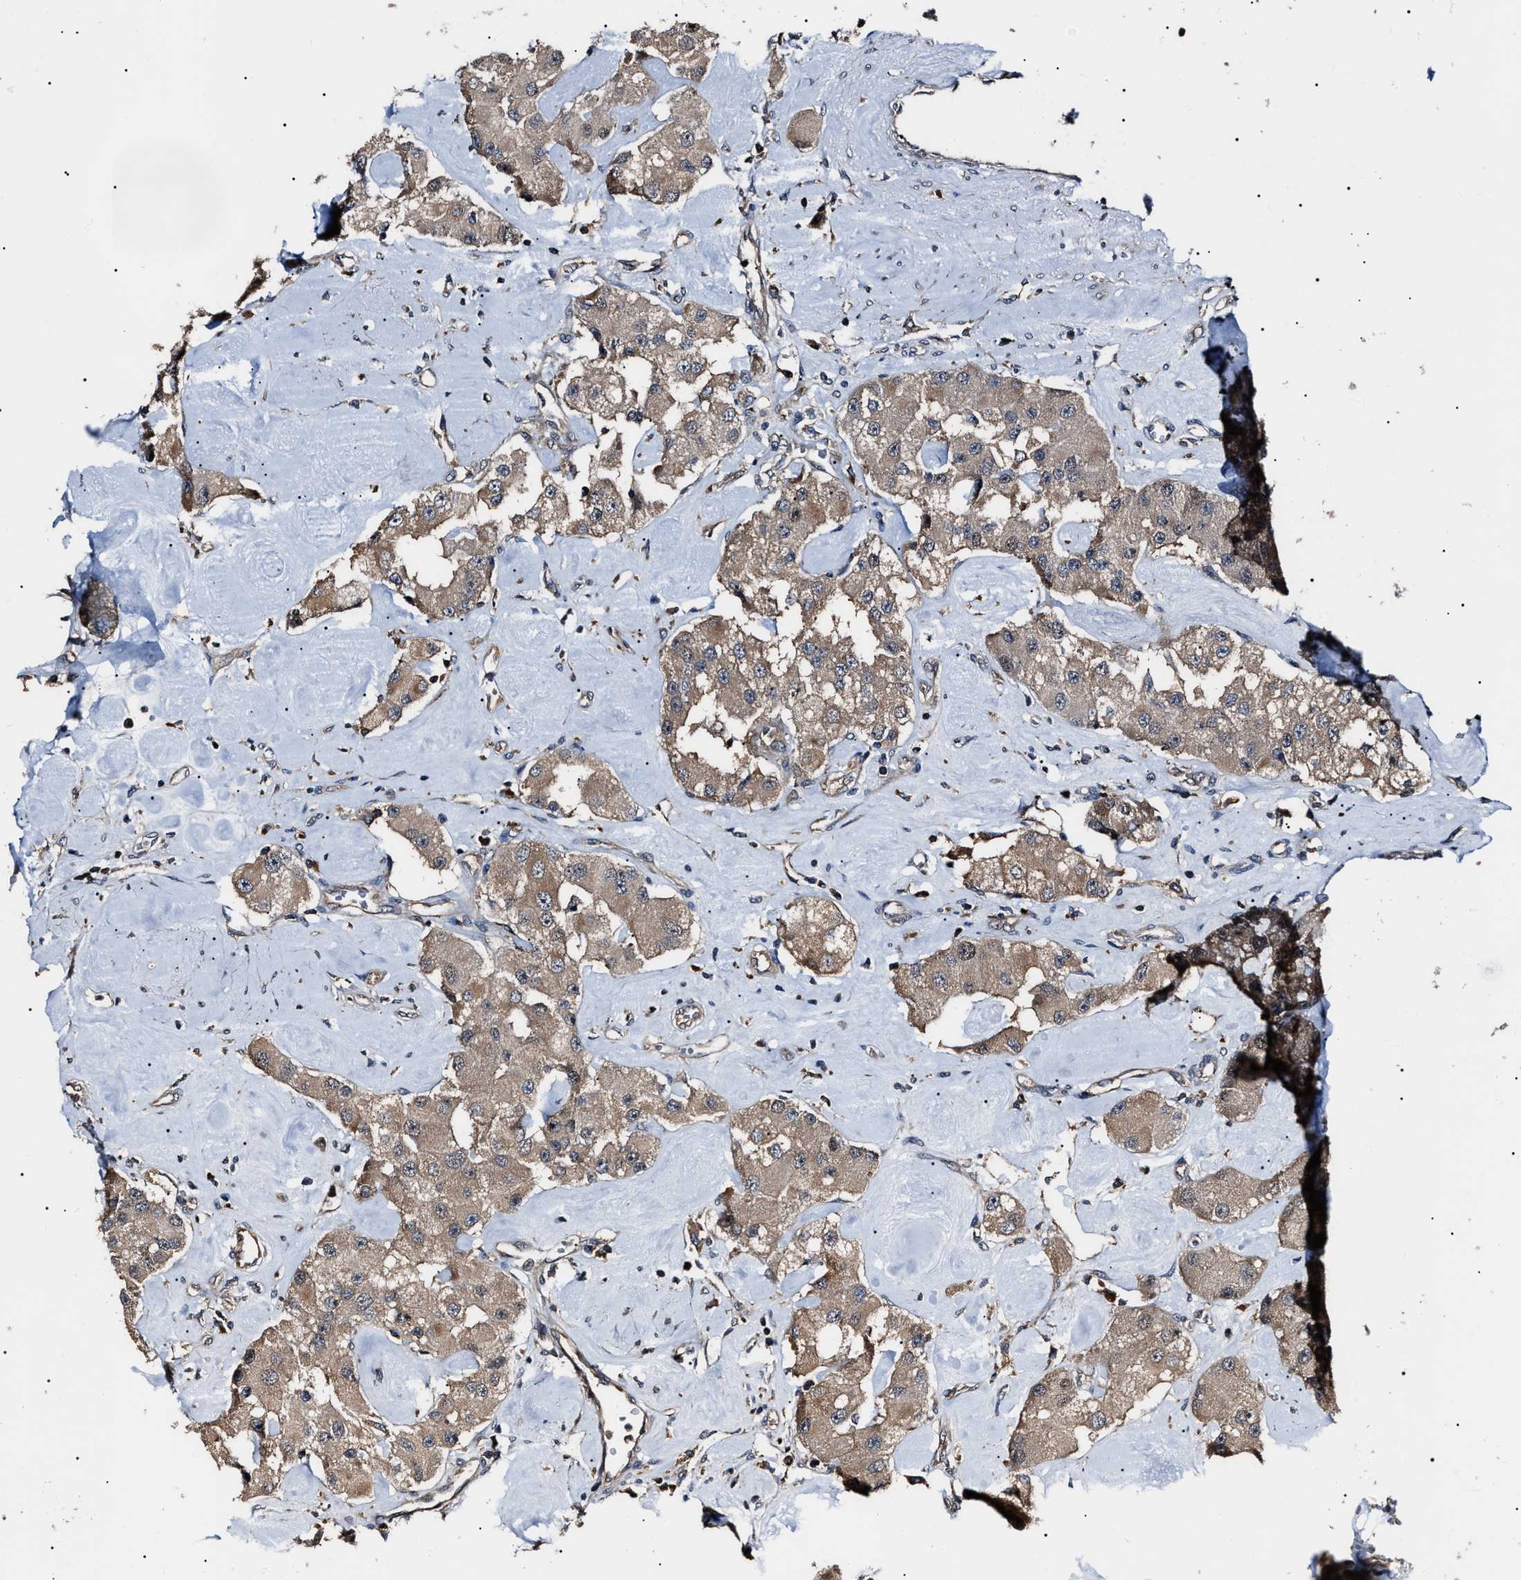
{"staining": {"intensity": "weak", "quantity": ">75%", "location": "cytoplasmic/membranous"}, "tissue": "carcinoid", "cell_type": "Tumor cells", "image_type": "cancer", "snomed": [{"axis": "morphology", "description": "Carcinoid, malignant, NOS"}, {"axis": "topography", "description": "Pancreas"}], "caption": "Weak cytoplasmic/membranous staining is present in approximately >75% of tumor cells in malignant carcinoid.", "gene": "CCT8", "patient": {"sex": "male", "age": 41}}